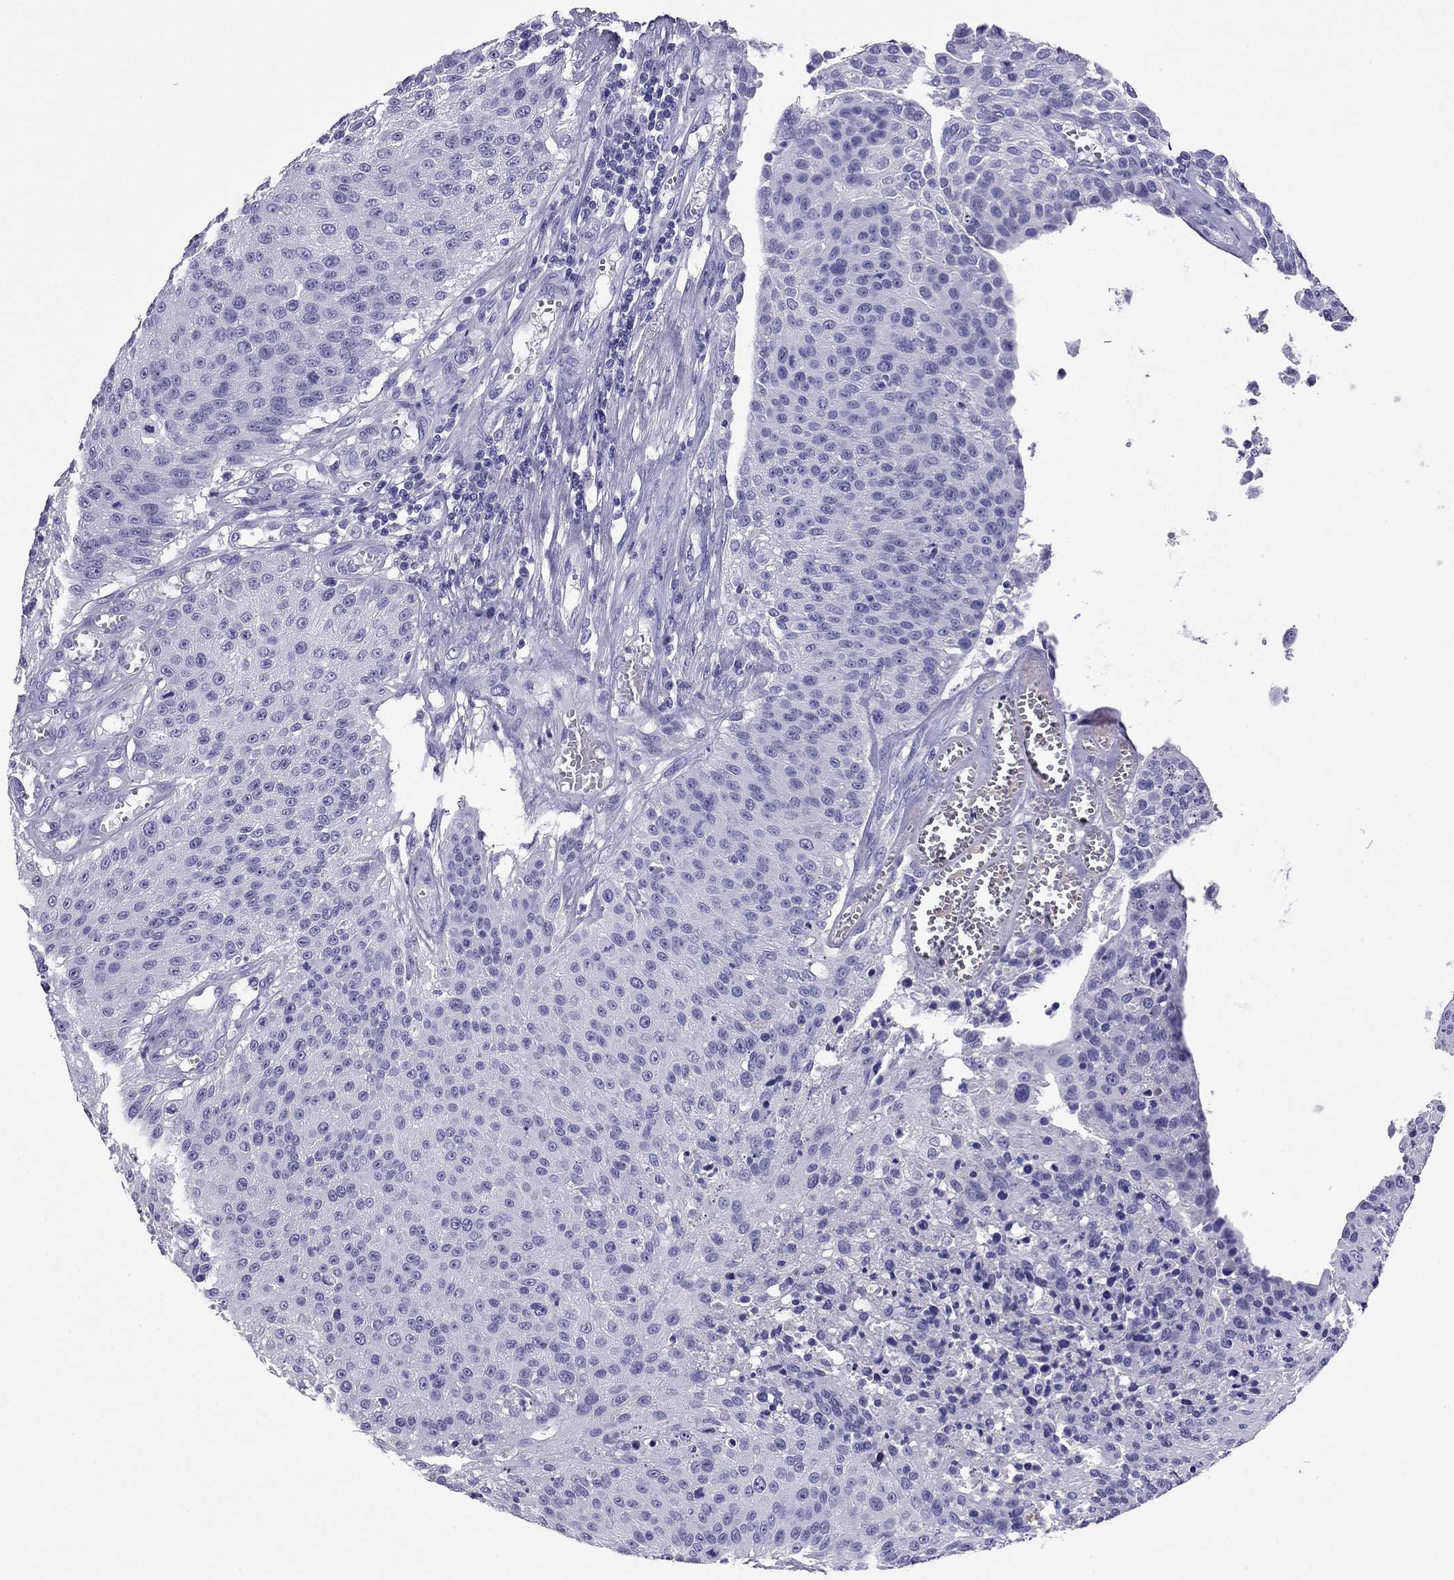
{"staining": {"intensity": "negative", "quantity": "none", "location": "none"}, "tissue": "urothelial cancer", "cell_type": "Tumor cells", "image_type": "cancer", "snomed": [{"axis": "morphology", "description": "Urothelial carcinoma, NOS"}, {"axis": "topography", "description": "Urinary bladder"}], "caption": "A high-resolution micrograph shows immunohistochemistry staining of transitional cell carcinoma, which exhibits no significant staining in tumor cells.", "gene": "ODF4", "patient": {"sex": "male", "age": 55}}